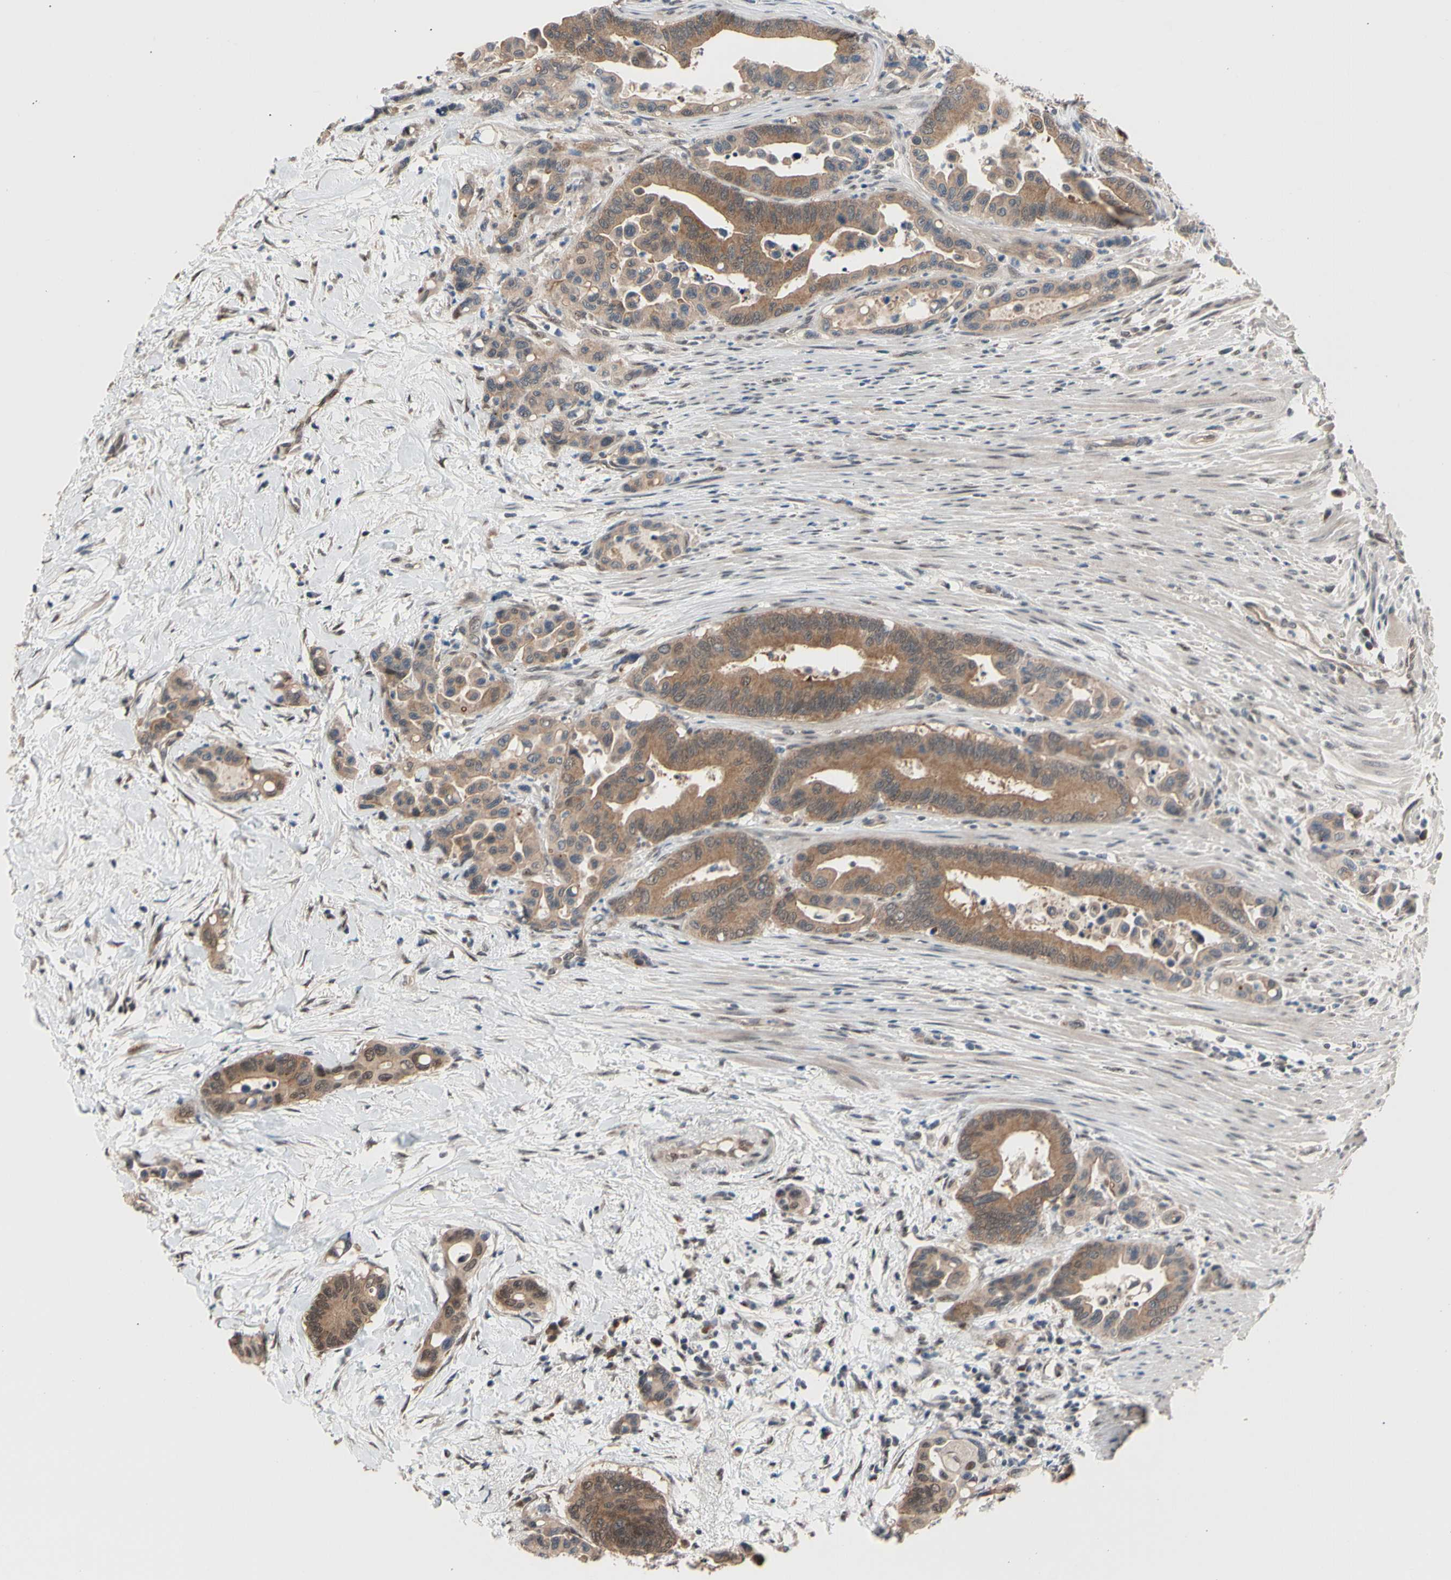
{"staining": {"intensity": "moderate", "quantity": ">75%", "location": "cytoplasmic/membranous"}, "tissue": "colorectal cancer", "cell_type": "Tumor cells", "image_type": "cancer", "snomed": [{"axis": "morphology", "description": "Normal tissue, NOS"}, {"axis": "morphology", "description": "Adenocarcinoma, NOS"}, {"axis": "topography", "description": "Colon"}], "caption": "Immunohistochemistry (DAB) staining of human colorectal cancer (adenocarcinoma) displays moderate cytoplasmic/membranous protein staining in about >75% of tumor cells.", "gene": "NGEF", "patient": {"sex": "male", "age": 82}}